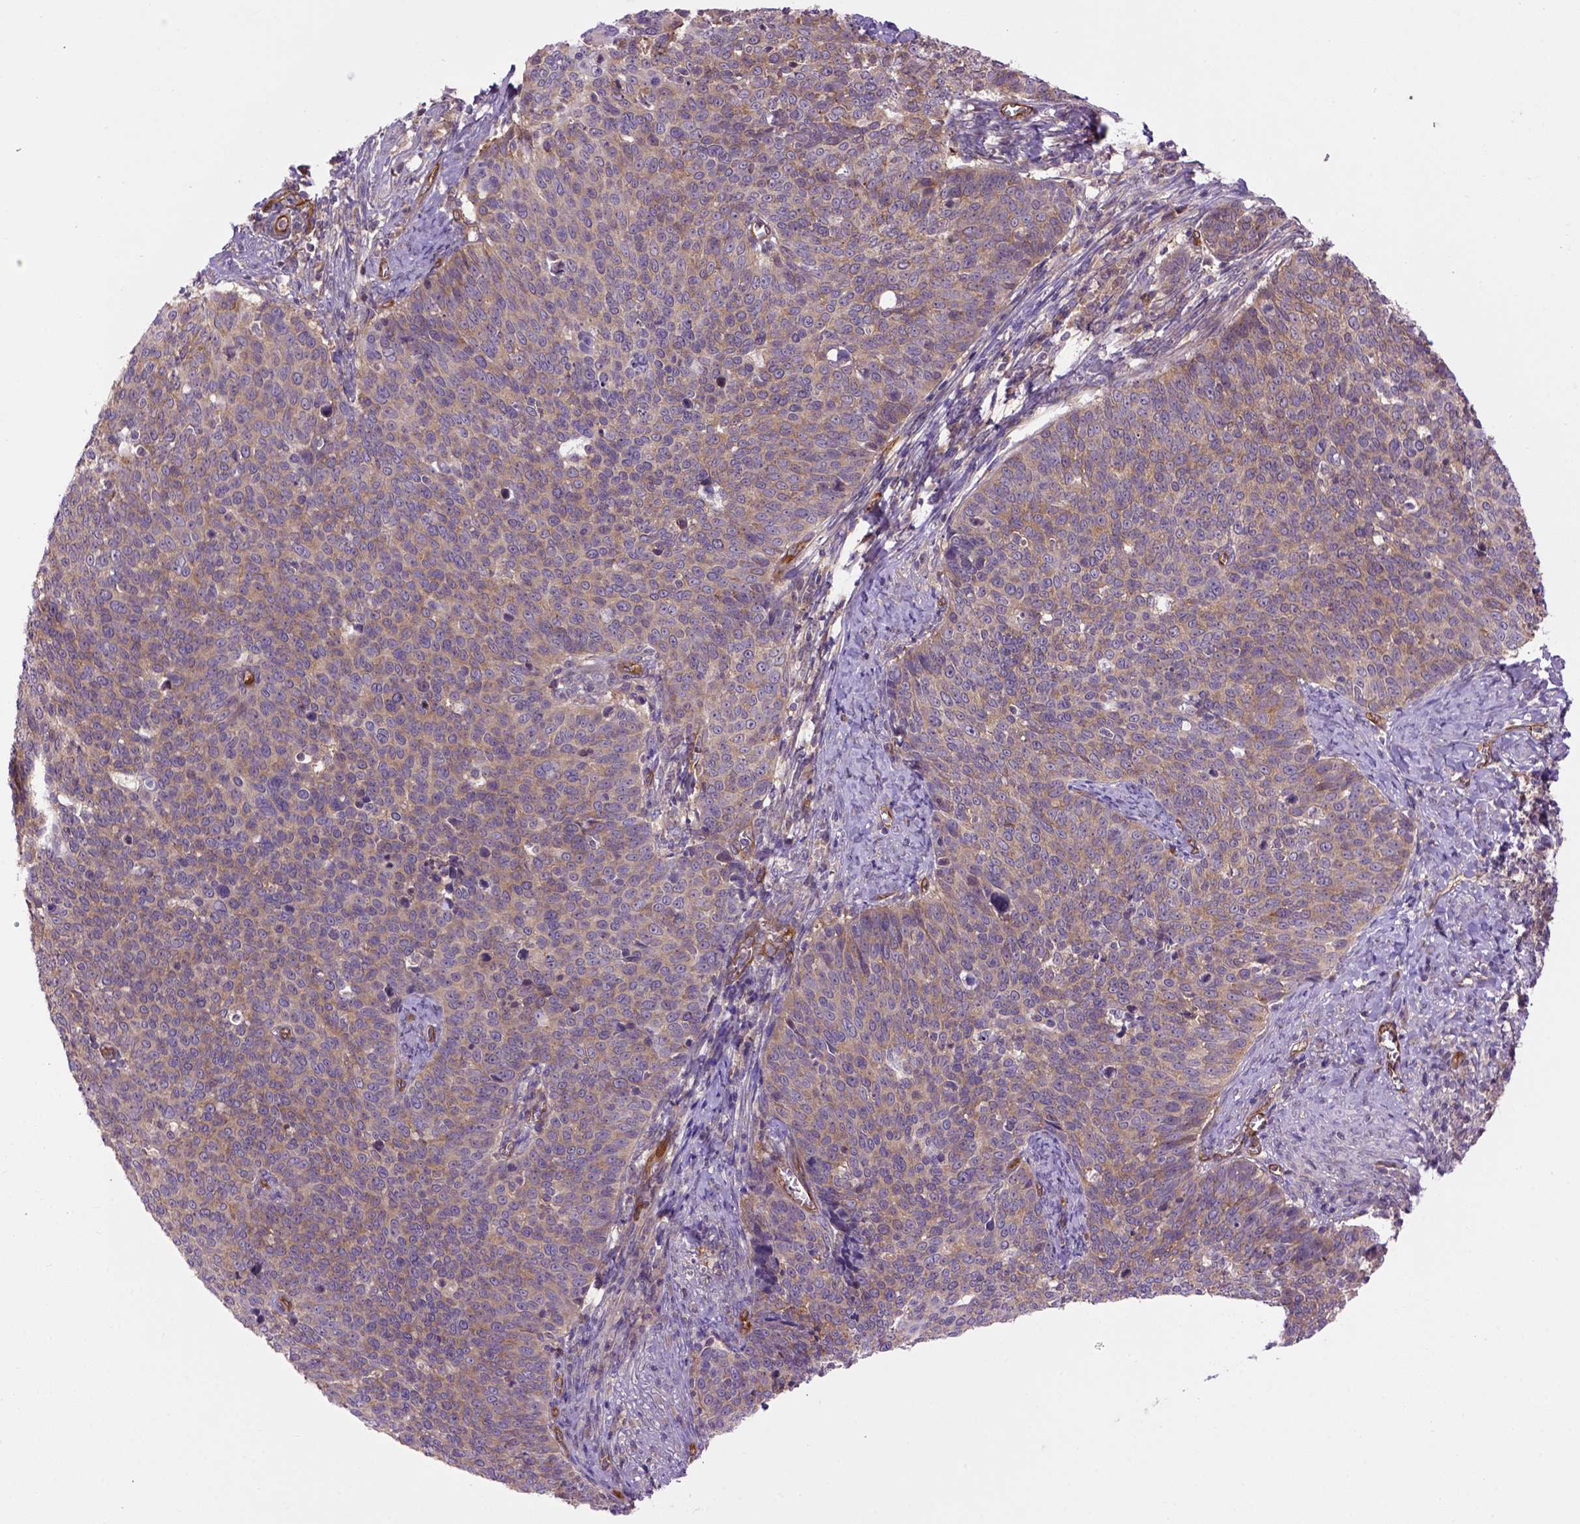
{"staining": {"intensity": "moderate", "quantity": ">75%", "location": "cytoplasmic/membranous"}, "tissue": "cervical cancer", "cell_type": "Tumor cells", "image_type": "cancer", "snomed": [{"axis": "morphology", "description": "Normal tissue, NOS"}, {"axis": "morphology", "description": "Squamous cell carcinoma, NOS"}, {"axis": "topography", "description": "Cervix"}], "caption": "High-magnification brightfield microscopy of cervical cancer stained with DAB (brown) and counterstained with hematoxylin (blue). tumor cells exhibit moderate cytoplasmic/membranous staining is present in approximately>75% of cells. (Brightfield microscopy of DAB IHC at high magnification).", "gene": "CASKIN2", "patient": {"sex": "female", "age": 39}}